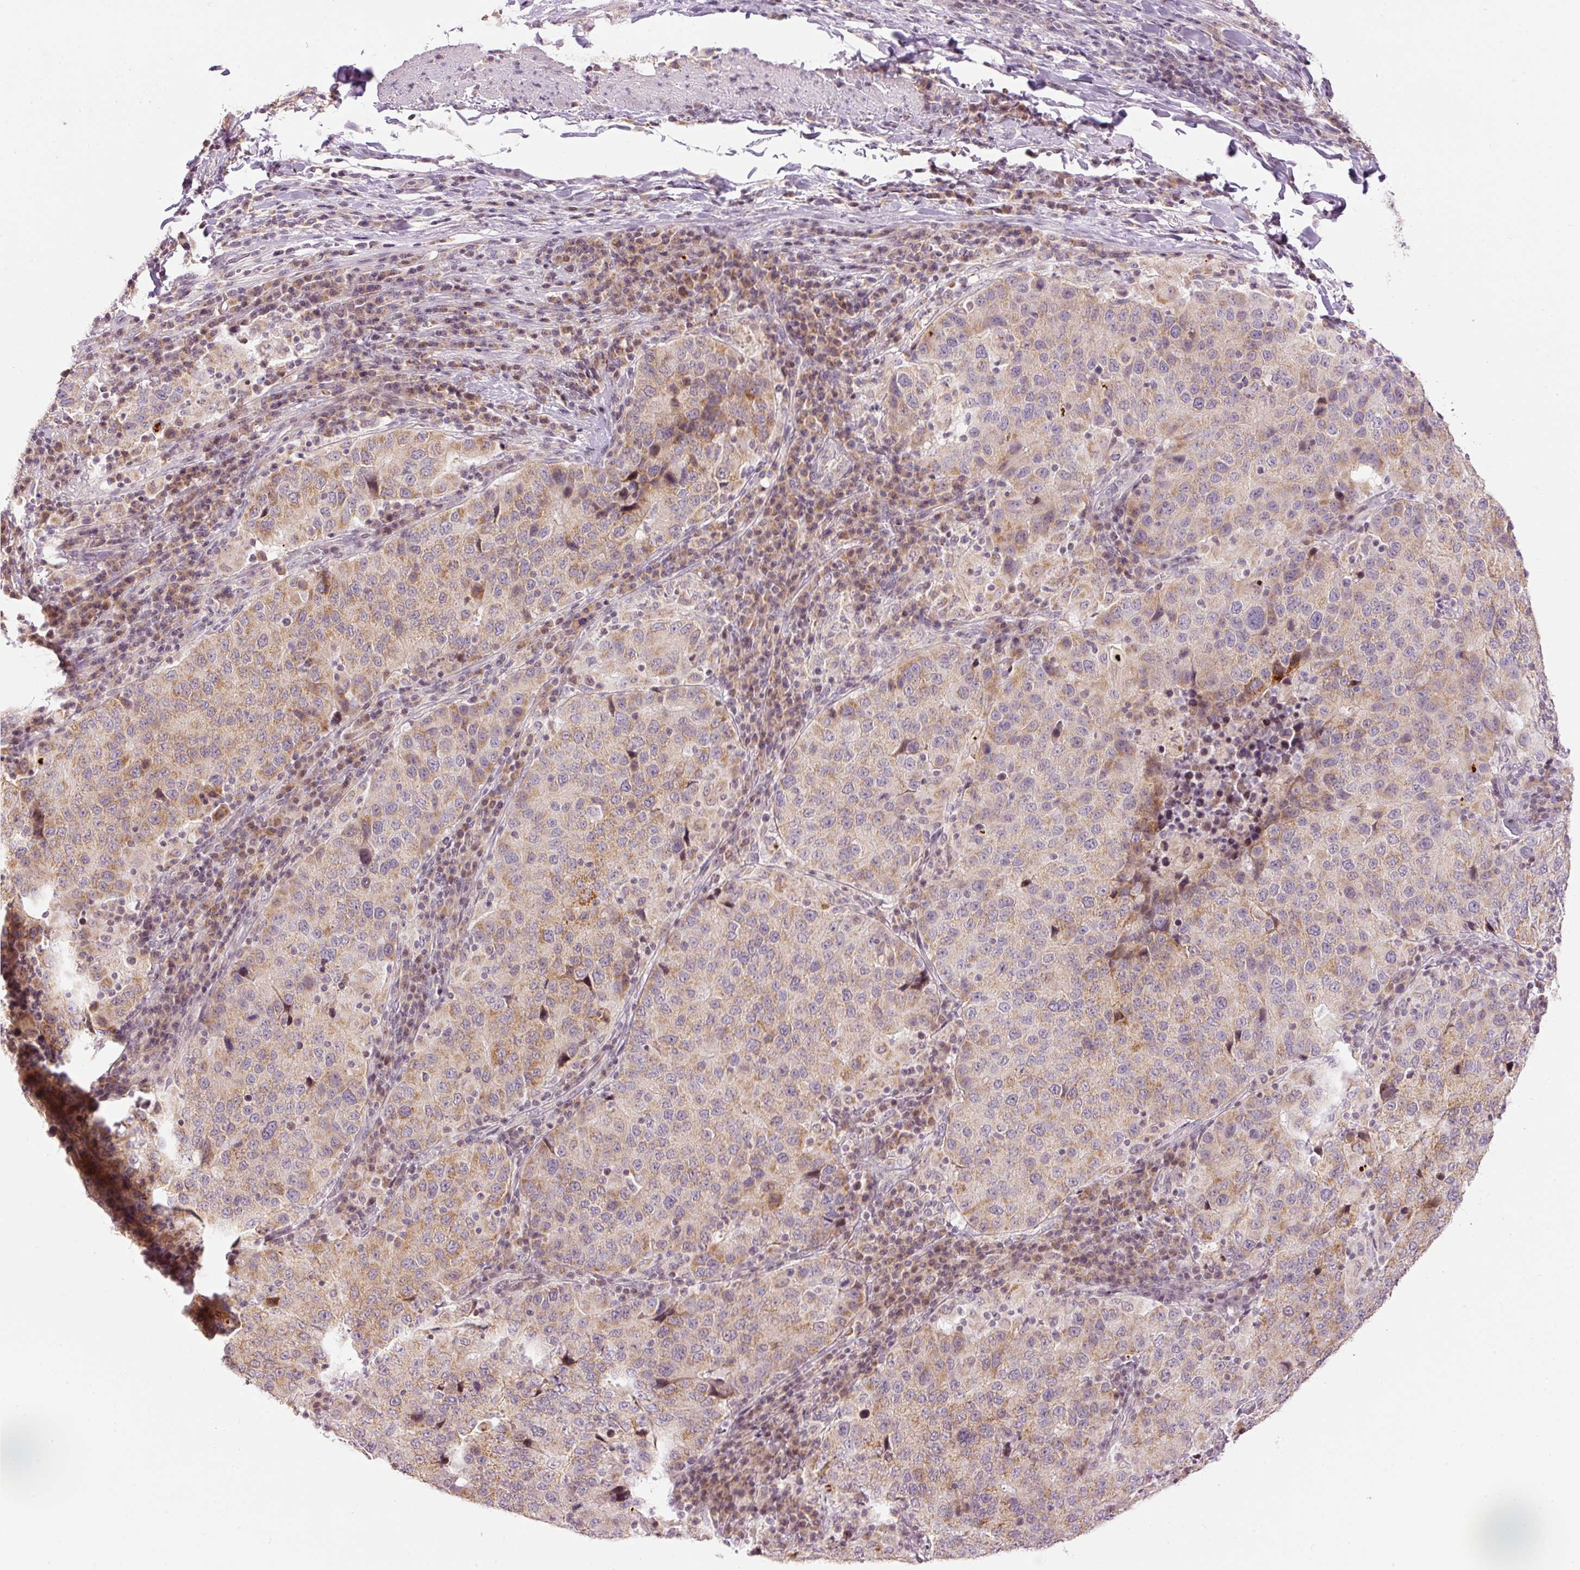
{"staining": {"intensity": "moderate", "quantity": "25%-75%", "location": "cytoplasmic/membranous"}, "tissue": "stomach cancer", "cell_type": "Tumor cells", "image_type": "cancer", "snomed": [{"axis": "morphology", "description": "Adenocarcinoma, NOS"}, {"axis": "topography", "description": "Stomach"}], "caption": "Brown immunohistochemical staining in human stomach cancer exhibits moderate cytoplasmic/membranous positivity in approximately 25%-75% of tumor cells.", "gene": "ABHD11", "patient": {"sex": "male", "age": 71}}